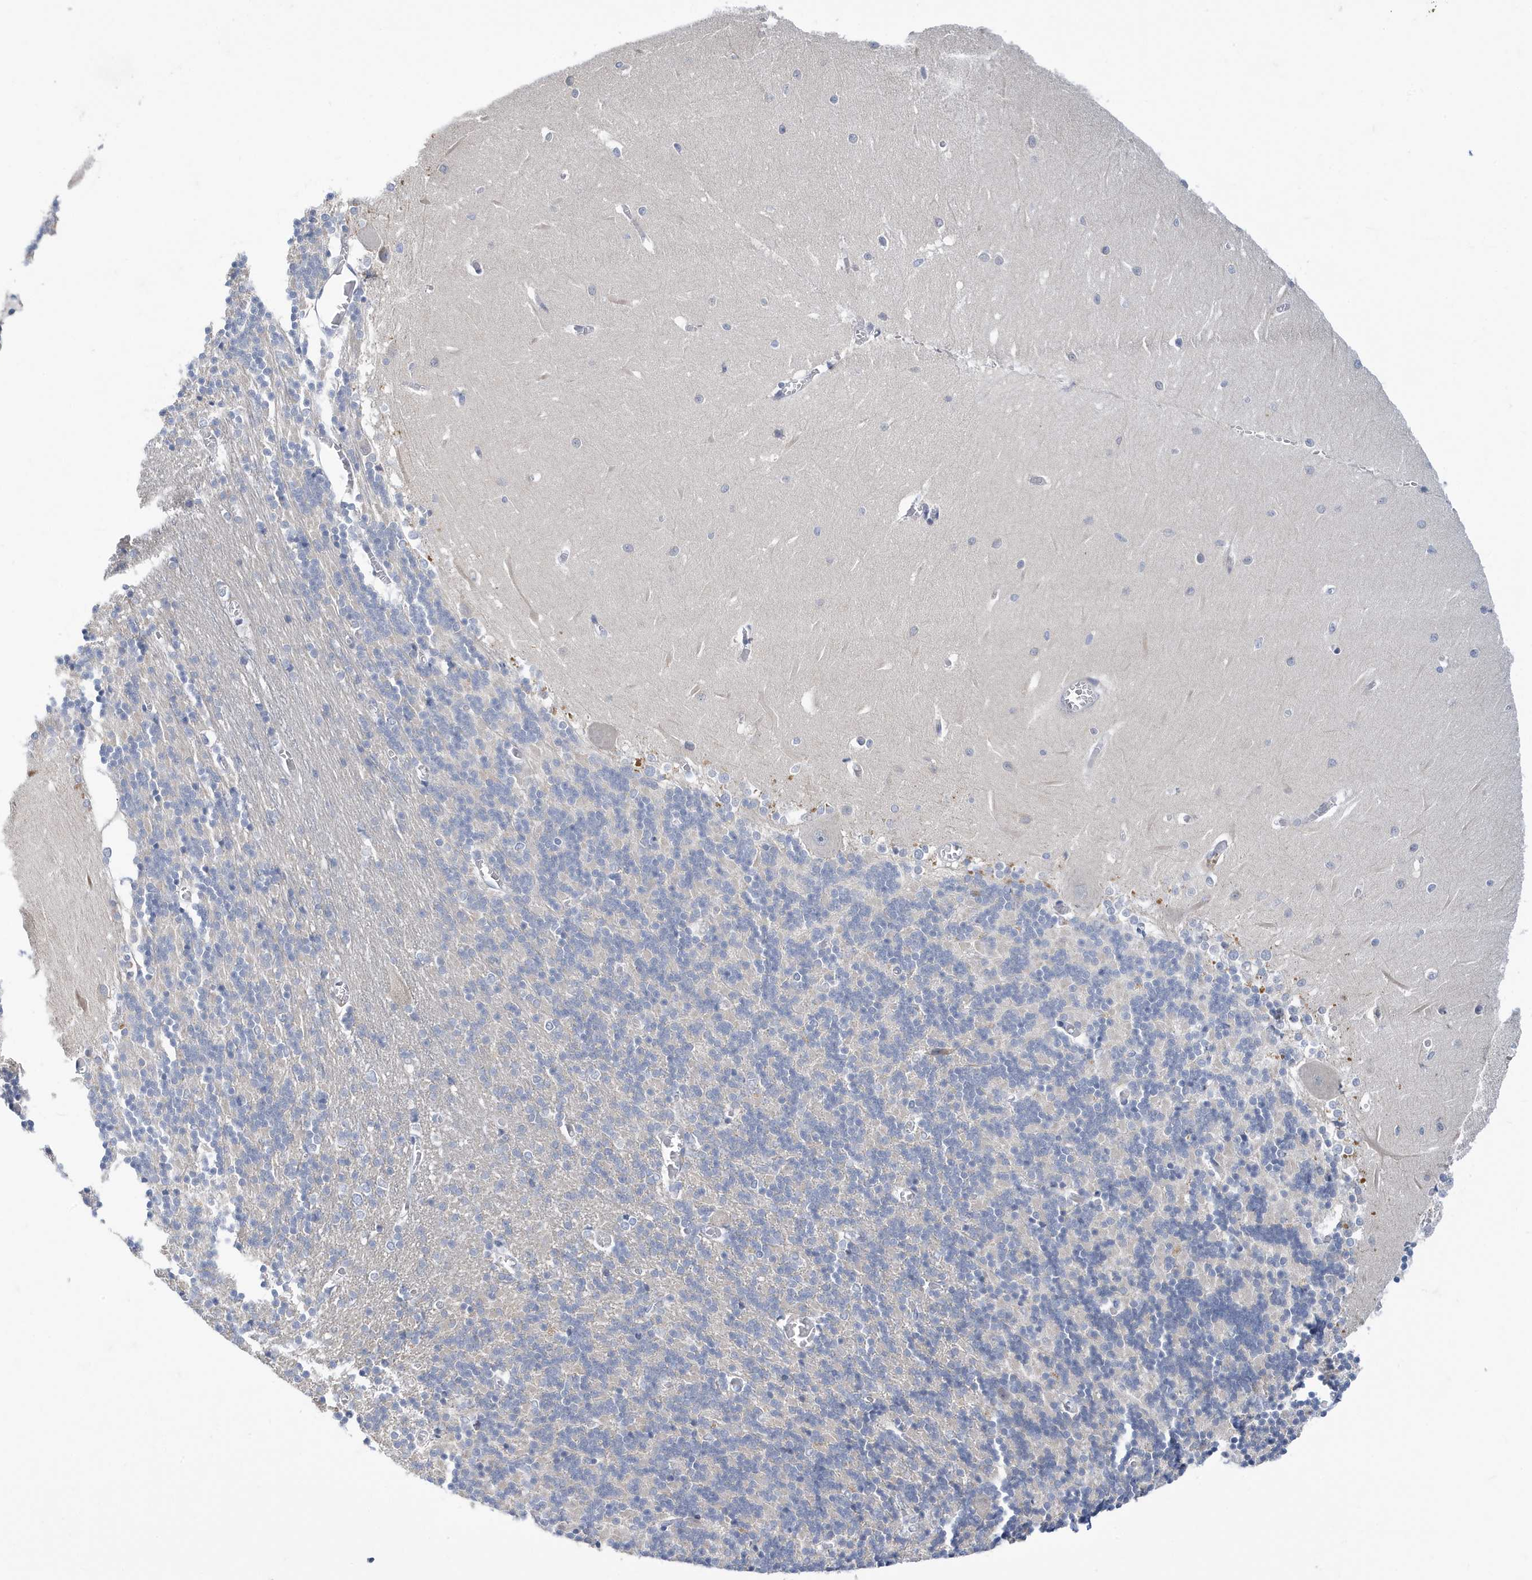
{"staining": {"intensity": "negative", "quantity": "none", "location": "none"}, "tissue": "cerebellum", "cell_type": "Cells in granular layer", "image_type": "normal", "snomed": [{"axis": "morphology", "description": "Normal tissue, NOS"}, {"axis": "topography", "description": "Cerebellum"}], "caption": "This histopathology image is of unremarkable cerebellum stained with immunohistochemistry to label a protein in brown with the nuclei are counter-stained blue. There is no positivity in cells in granular layer.", "gene": "ZNF654", "patient": {"sex": "male", "age": 57}}